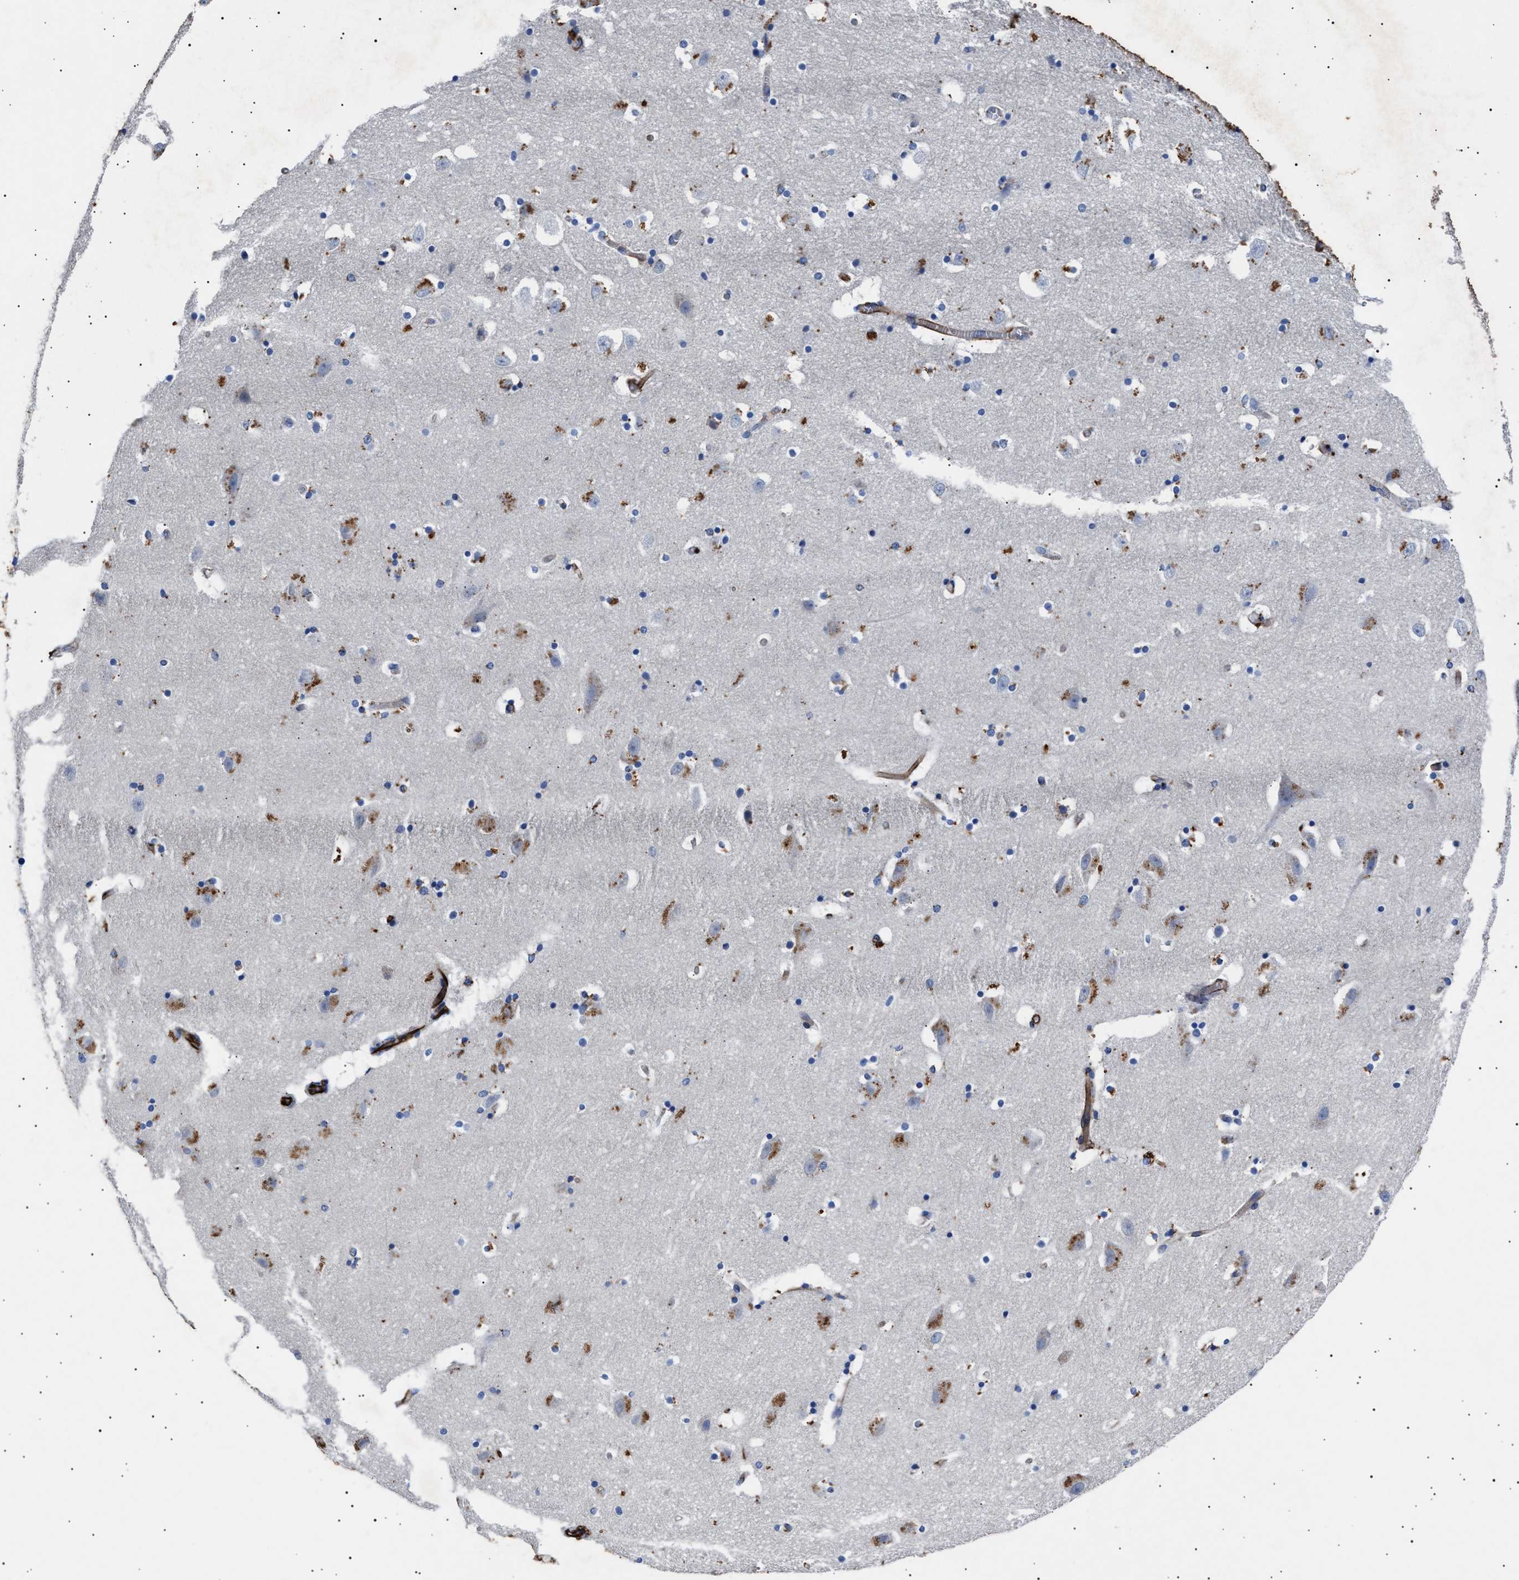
{"staining": {"intensity": "moderate", "quantity": "<25%", "location": "cytoplasmic/membranous"}, "tissue": "hippocampus", "cell_type": "Glial cells", "image_type": "normal", "snomed": [{"axis": "morphology", "description": "Normal tissue, NOS"}, {"axis": "topography", "description": "Hippocampus"}], "caption": "Immunohistochemical staining of benign human hippocampus demonstrates low levels of moderate cytoplasmic/membranous expression in approximately <25% of glial cells. The protein is shown in brown color, while the nuclei are stained blue.", "gene": "OLFML2A", "patient": {"sex": "male", "age": 45}}